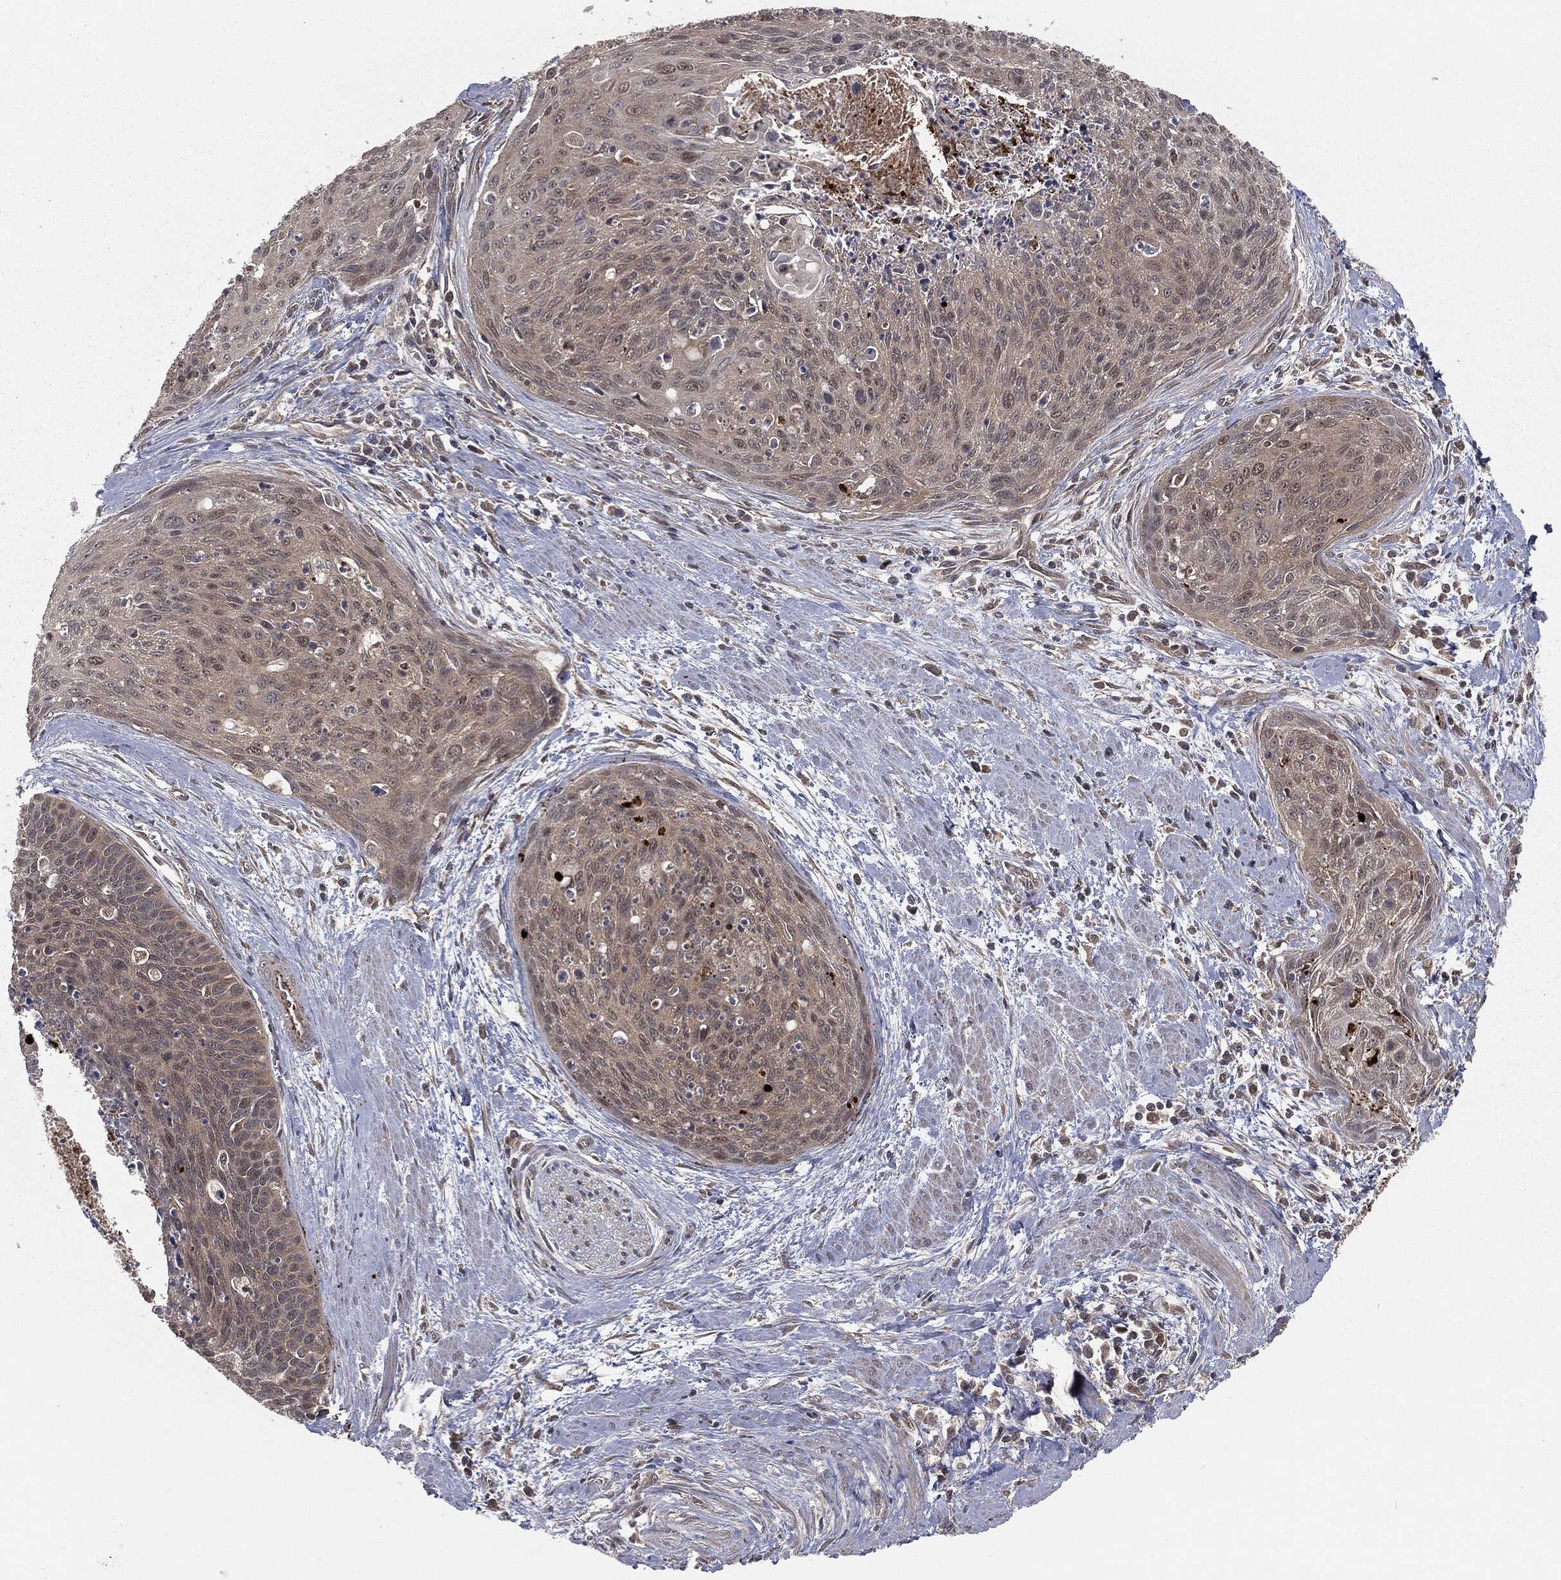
{"staining": {"intensity": "negative", "quantity": "none", "location": "none"}, "tissue": "cervical cancer", "cell_type": "Tumor cells", "image_type": "cancer", "snomed": [{"axis": "morphology", "description": "Squamous cell carcinoma, NOS"}, {"axis": "topography", "description": "Cervix"}], "caption": "An image of cervical cancer (squamous cell carcinoma) stained for a protein shows no brown staining in tumor cells. (DAB (3,3'-diaminobenzidine) IHC, high magnification).", "gene": "FBXO7", "patient": {"sex": "female", "age": 55}}